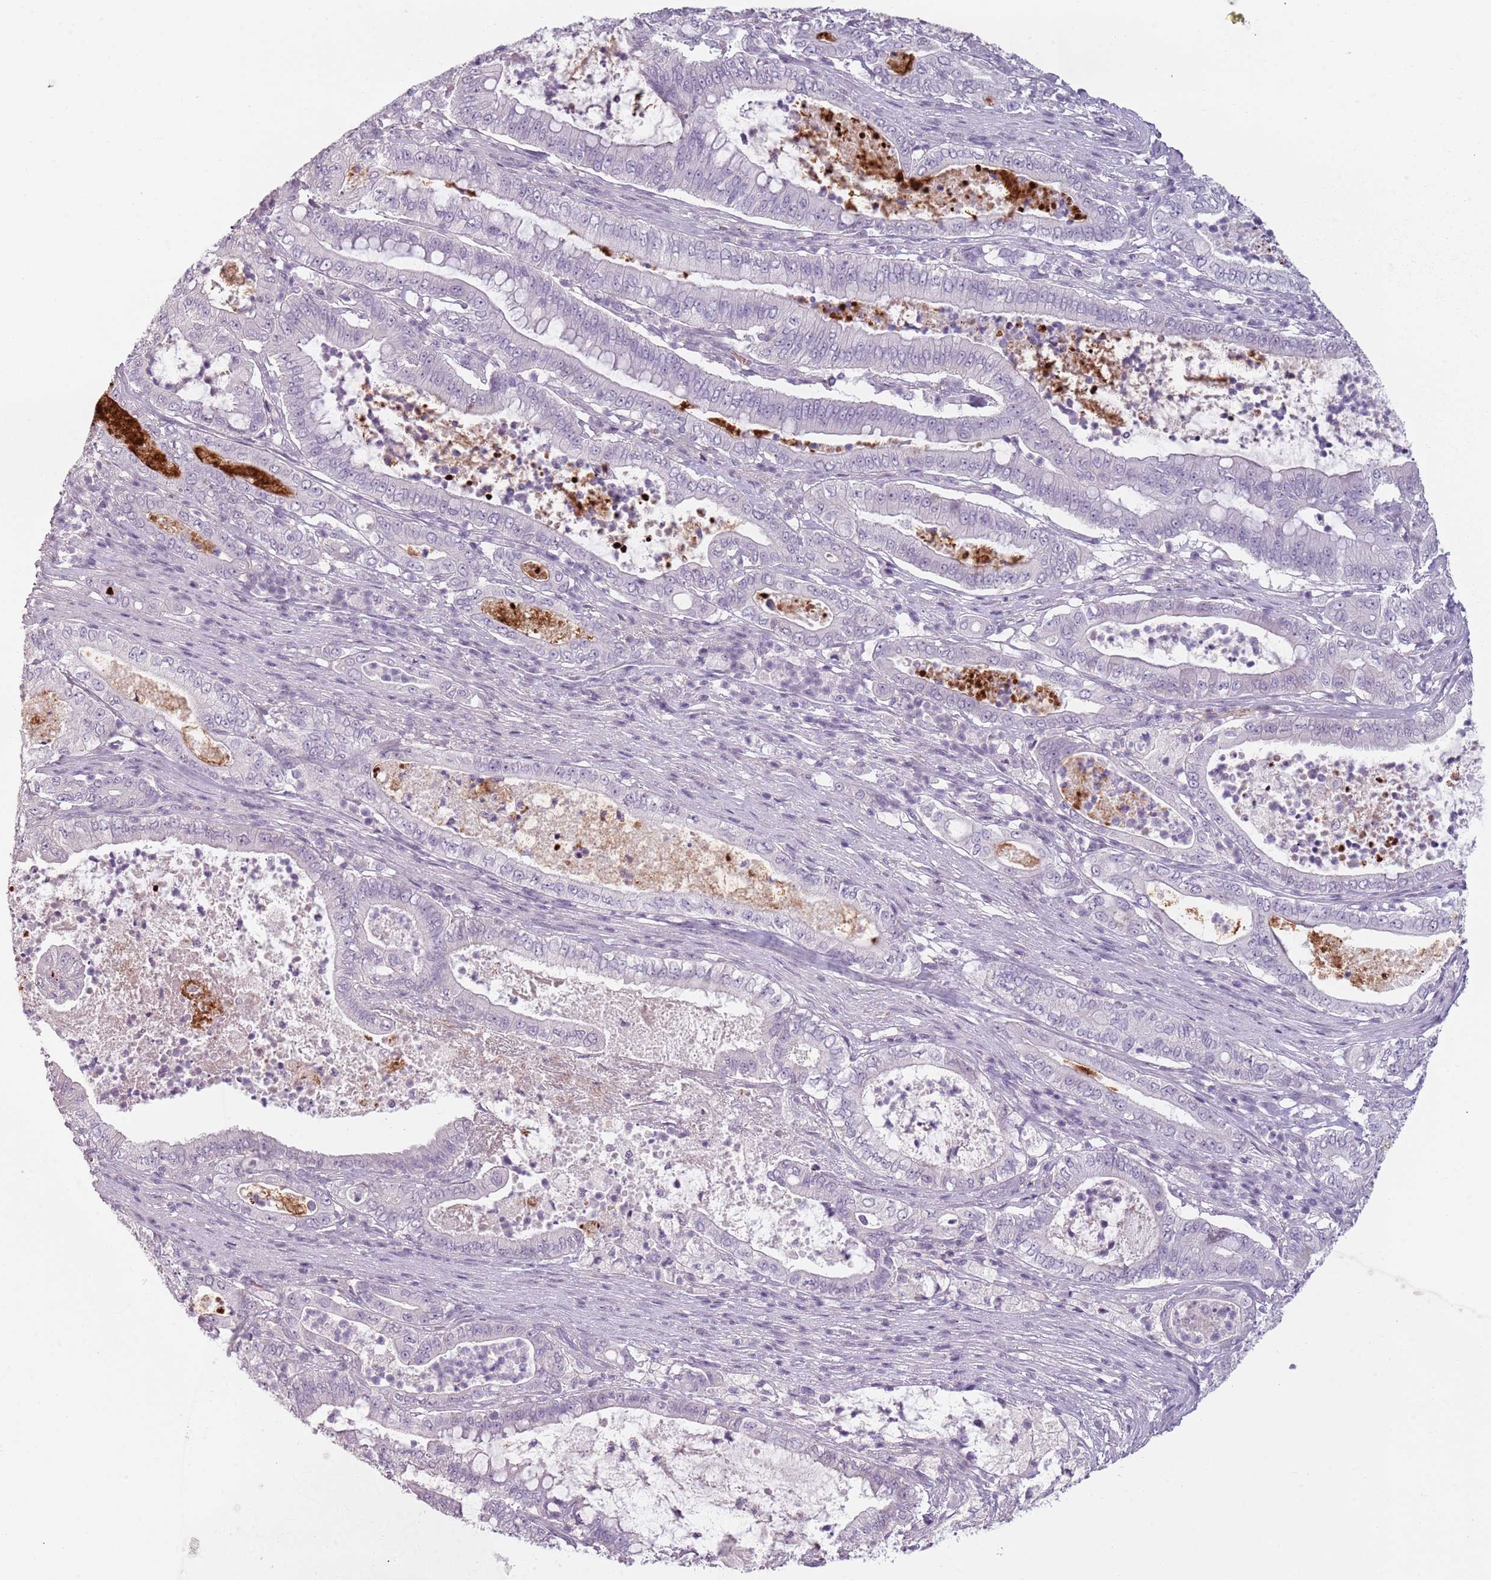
{"staining": {"intensity": "negative", "quantity": "none", "location": "none"}, "tissue": "pancreatic cancer", "cell_type": "Tumor cells", "image_type": "cancer", "snomed": [{"axis": "morphology", "description": "Adenocarcinoma, NOS"}, {"axis": "topography", "description": "Pancreas"}], "caption": "This is an immunohistochemistry image of pancreatic cancer. There is no positivity in tumor cells.", "gene": "PIEZO1", "patient": {"sex": "male", "age": 71}}